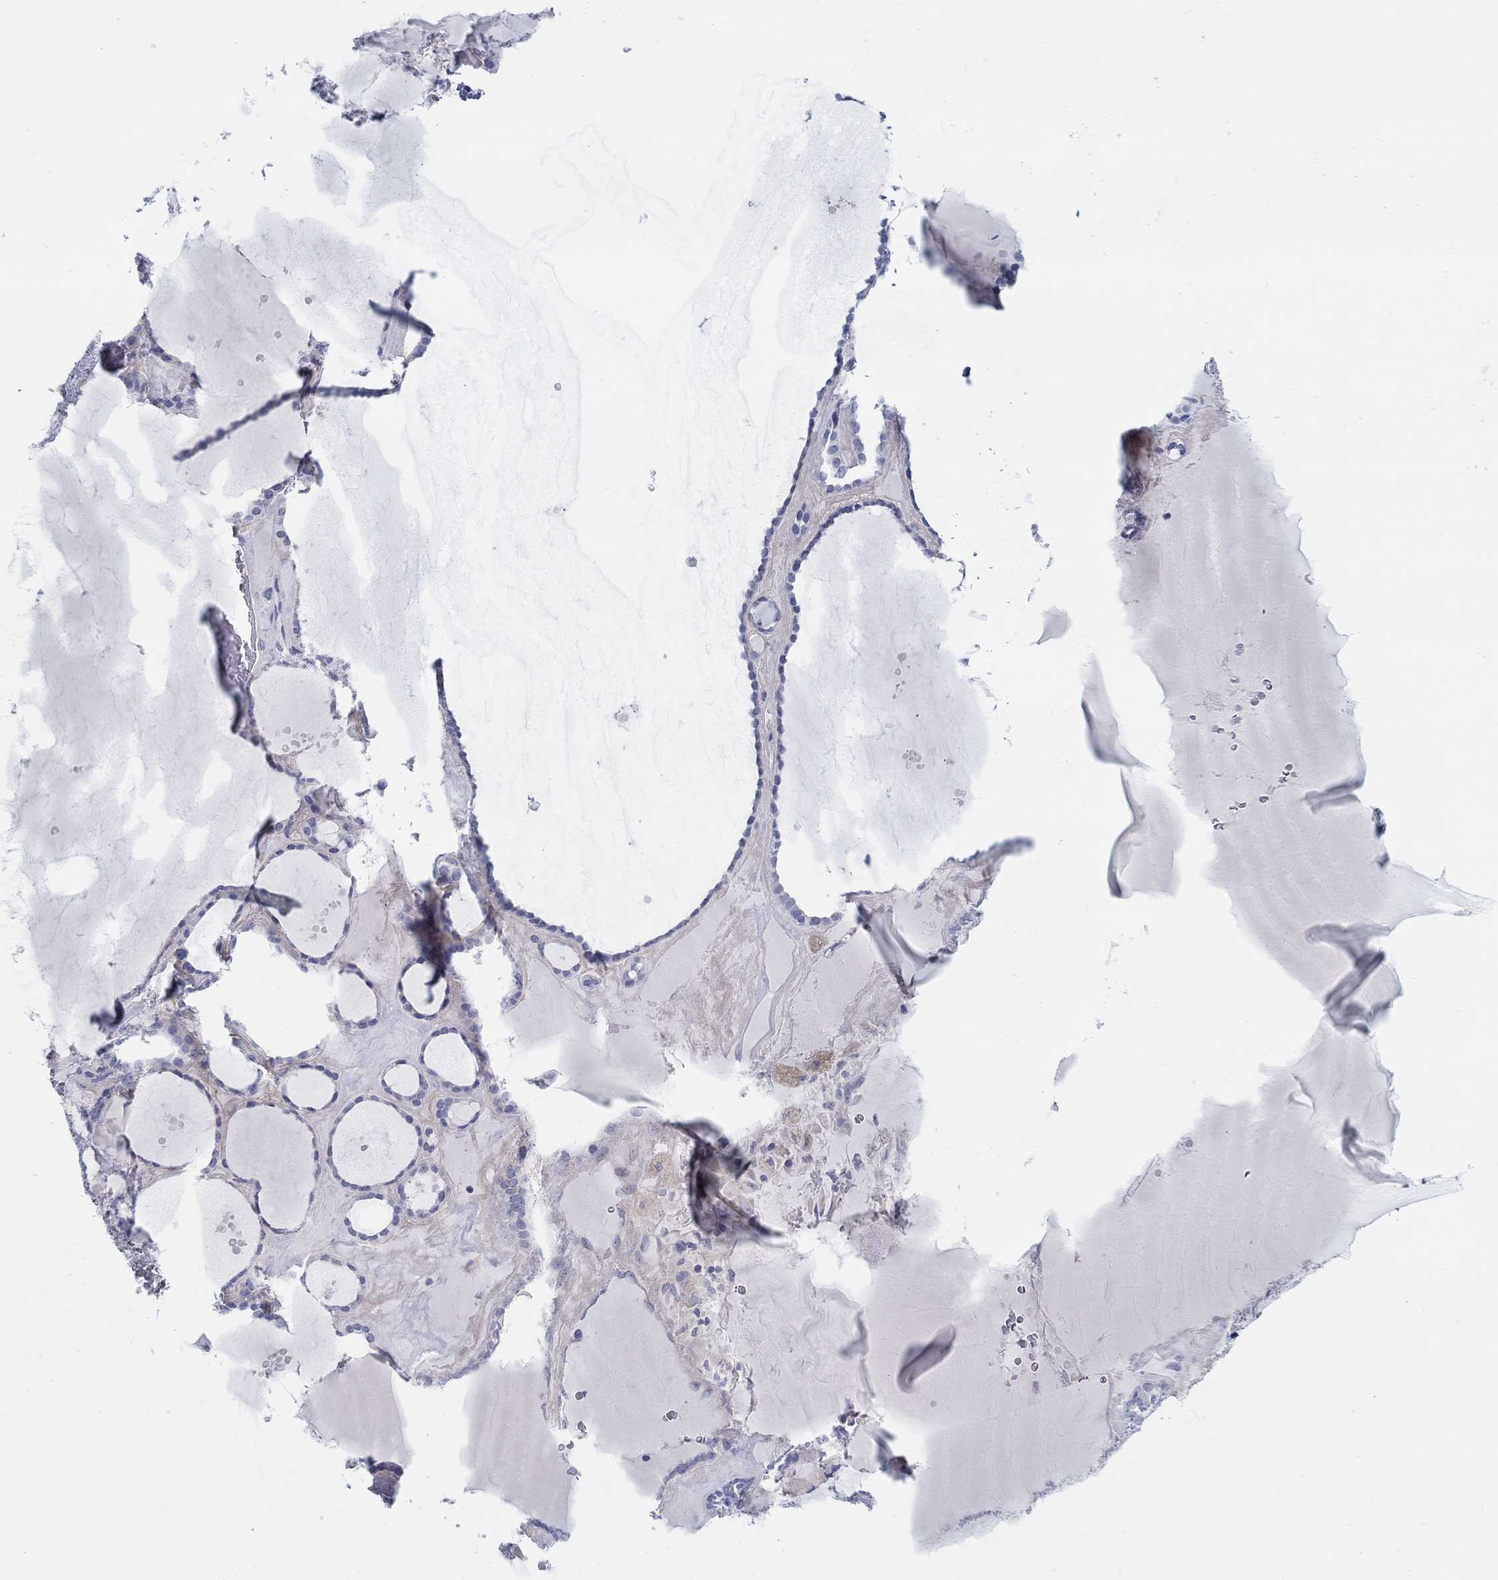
{"staining": {"intensity": "negative", "quantity": "none", "location": "none"}, "tissue": "thyroid gland", "cell_type": "Glandular cells", "image_type": "normal", "snomed": [{"axis": "morphology", "description": "Normal tissue, NOS"}, {"axis": "topography", "description": "Thyroid gland"}], "caption": "Immunohistochemical staining of unremarkable thyroid gland demonstrates no significant expression in glandular cells.", "gene": "HAPLN4", "patient": {"sex": "male", "age": 63}}